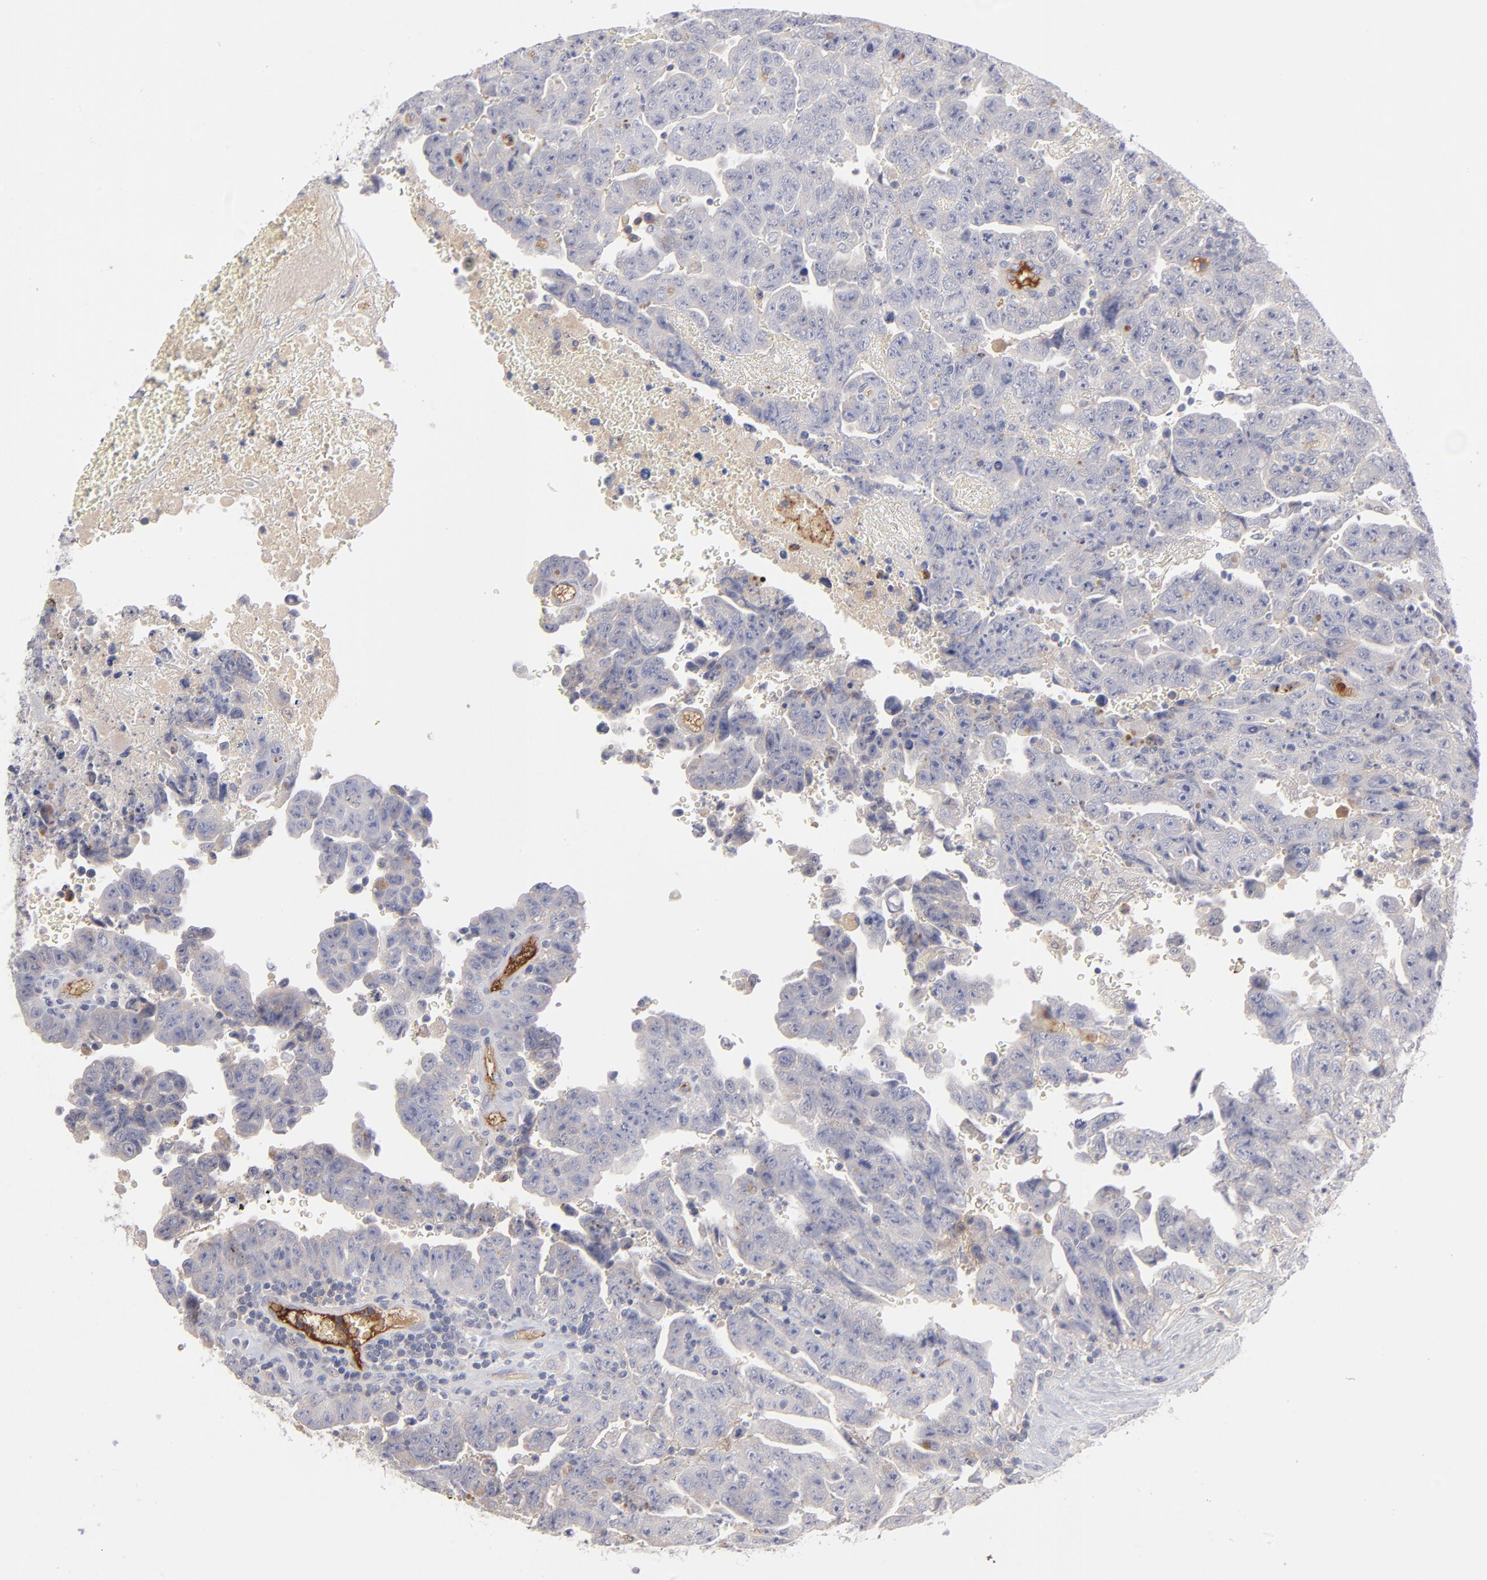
{"staining": {"intensity": "negative", "quantity": "none", "location": "none"}, "tissue": "testis cancer", "cell_type": "Tumor cells", "image_type": "cancer", "snomed": [{"axis": "morphology", "description": "Carcinoma, Embryonal, NOS"}, {"axis": "topography", "description": "Testis"}], "caption": "There is no significant positivity in tumor cells of testis cancer (embryonal carcinoma).", "gene": "CCR3", "patient": {"sex": "male", "age": 28}}